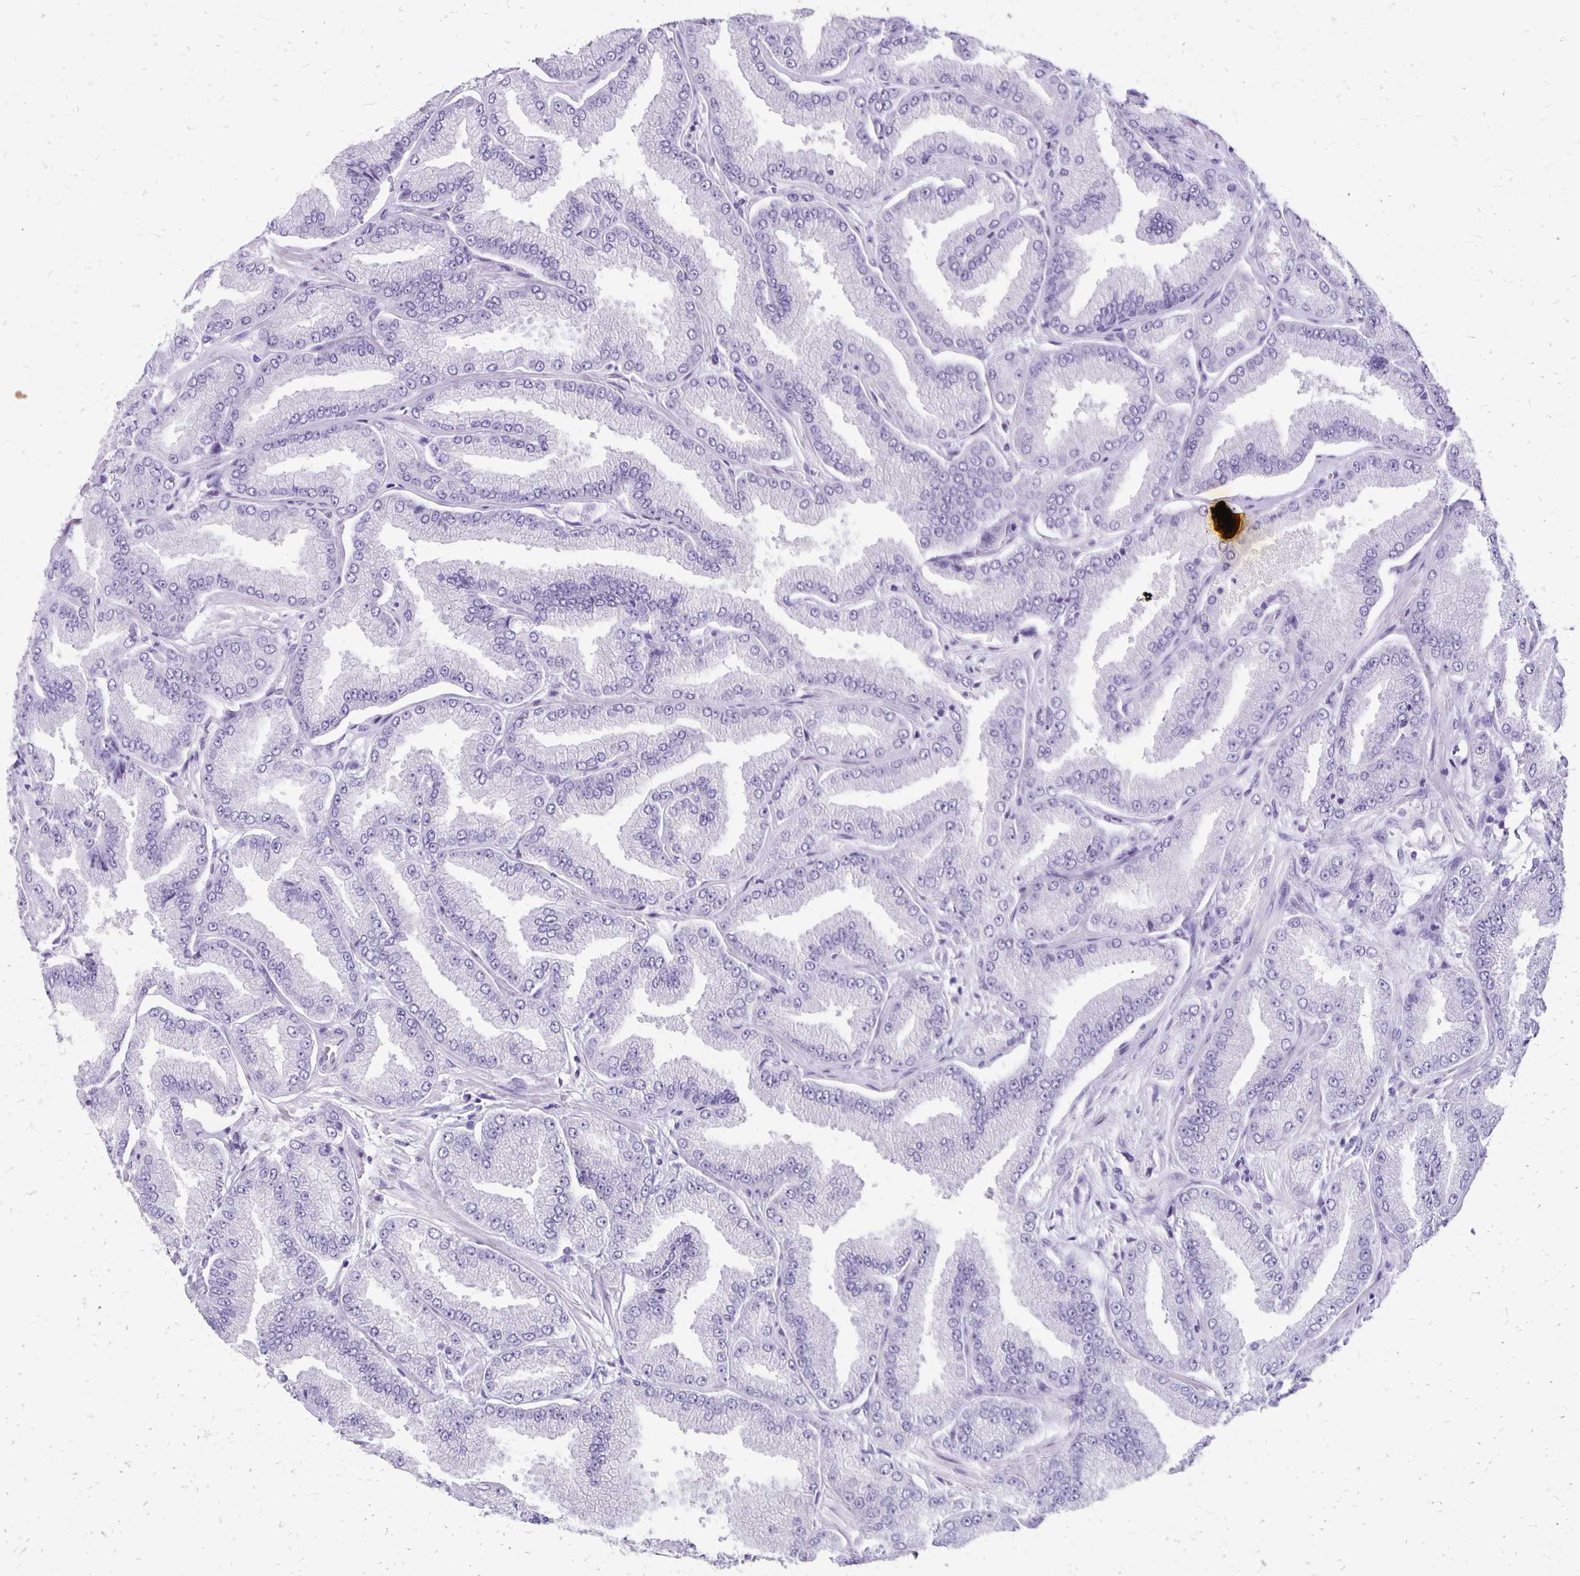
{"staining": {"intensity": "negative", "quantity": "none", "location": "none"}, "tissue": "prostate cancer", "cell_type": "Tumor cells", "image_type": "cancer", "snomed": [{"axis": "morphology", "description": "Adenocarcinoma, Low grade"}, {"axis": "topography", "description": "Prostate"}], "caption": "Immunohistochemistry (IHC) histopathology image of neoplastic tissue: human prostate cancer stained with DAB shows no significant protein staining in tumor cells.", "gene": "ANKRD45", "patient": {"sex": "male", "age": 55}}